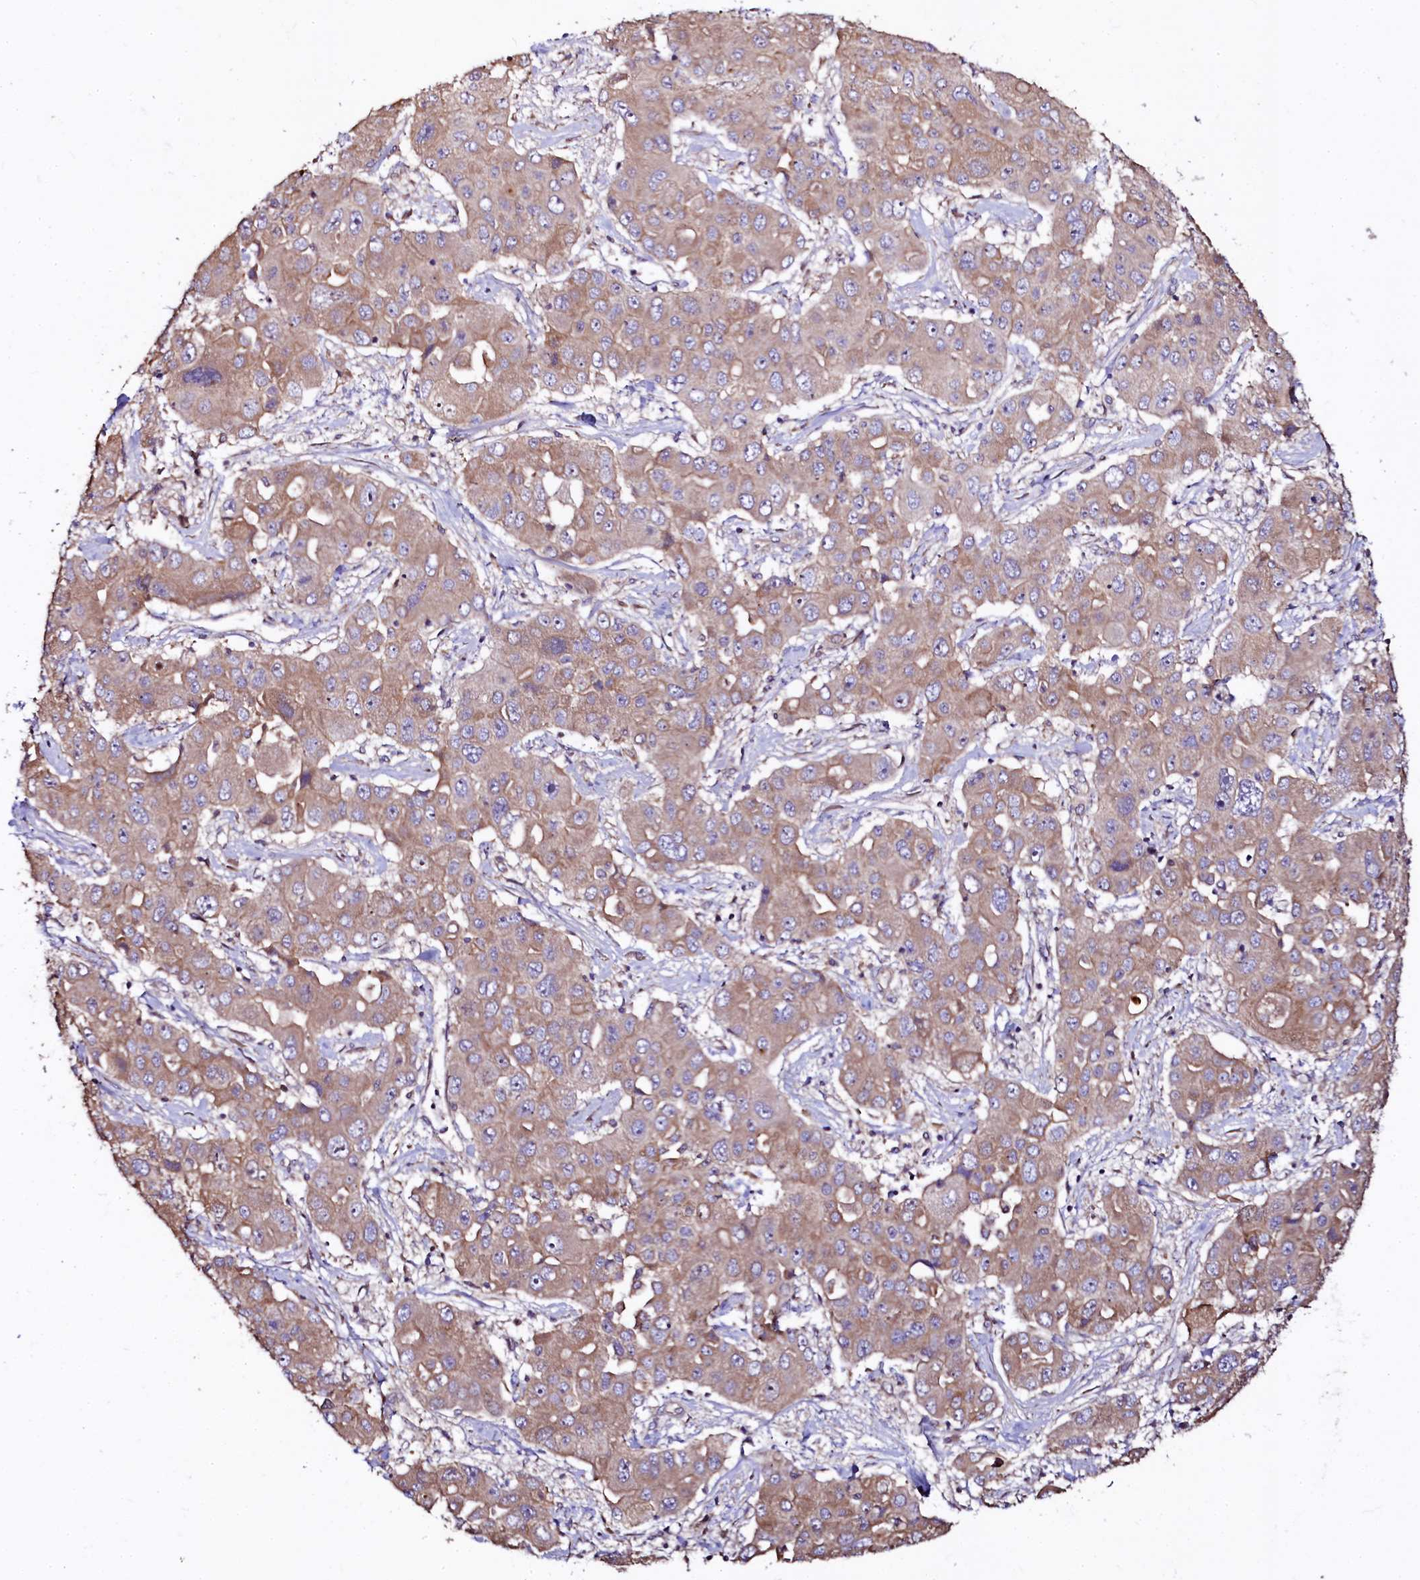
{"staining": {"intensity": "weak", "quantity": ">75%", "location": "cytoplasmic/membranous"}, "tissue": "liver cancer", "cell_type": "Tumor cells", "image_type": "cancer", "snomed": [{"axis": "morphology", "description": "Cholangiocarcinoma"}, {"axis": "topography", "description": "Liver"}], "caption": "Immunohistochemical staining of human liver cholangiocarcinoma demonstrates low levels of weak cytoplasmic/membranous positivity in about >75% of tumor cells. (DAB IHC, brown staining for protein, blue staining for nuclei).", "gene": "APPL2", "patient": {"sex": "male", "age": 67}}